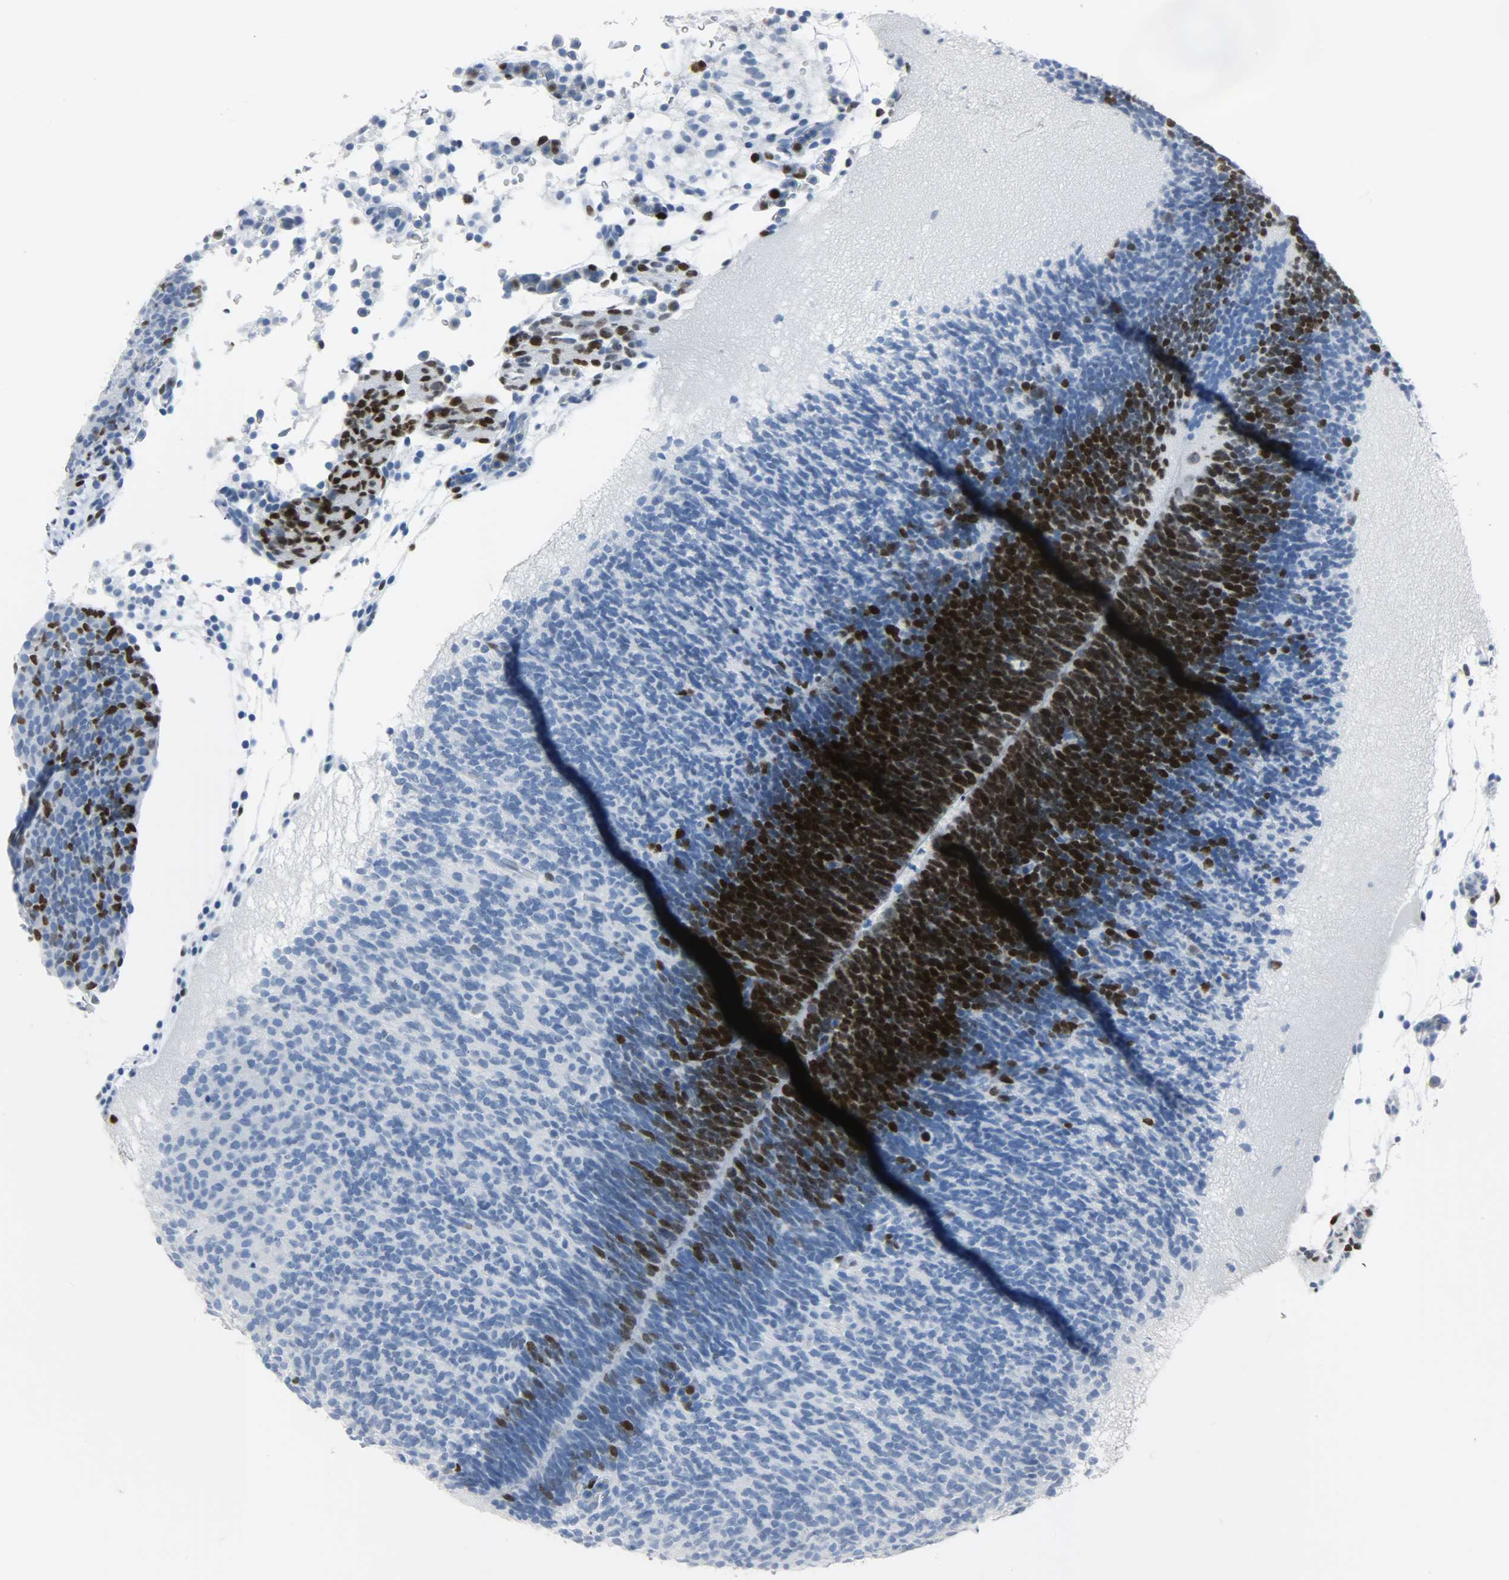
{"staining": {"intensity": "strong", "quantity": "<25%", "location": "nuclear"}, "tissue": "placenta", "cell_type": "Trophoblastic cells", "image_type": "normal", "snomed": [{"axis": "morphology", "description": "Normal tissue, NOS"}, {"axis": "topography", "description": "Placenta"}], "caption": "Strong nuclear positivity is identified in about <25% of trophoblastic cells in normal placenta.", "gene": "HELLS", "patient": {"sex": "female", "age": 19}}